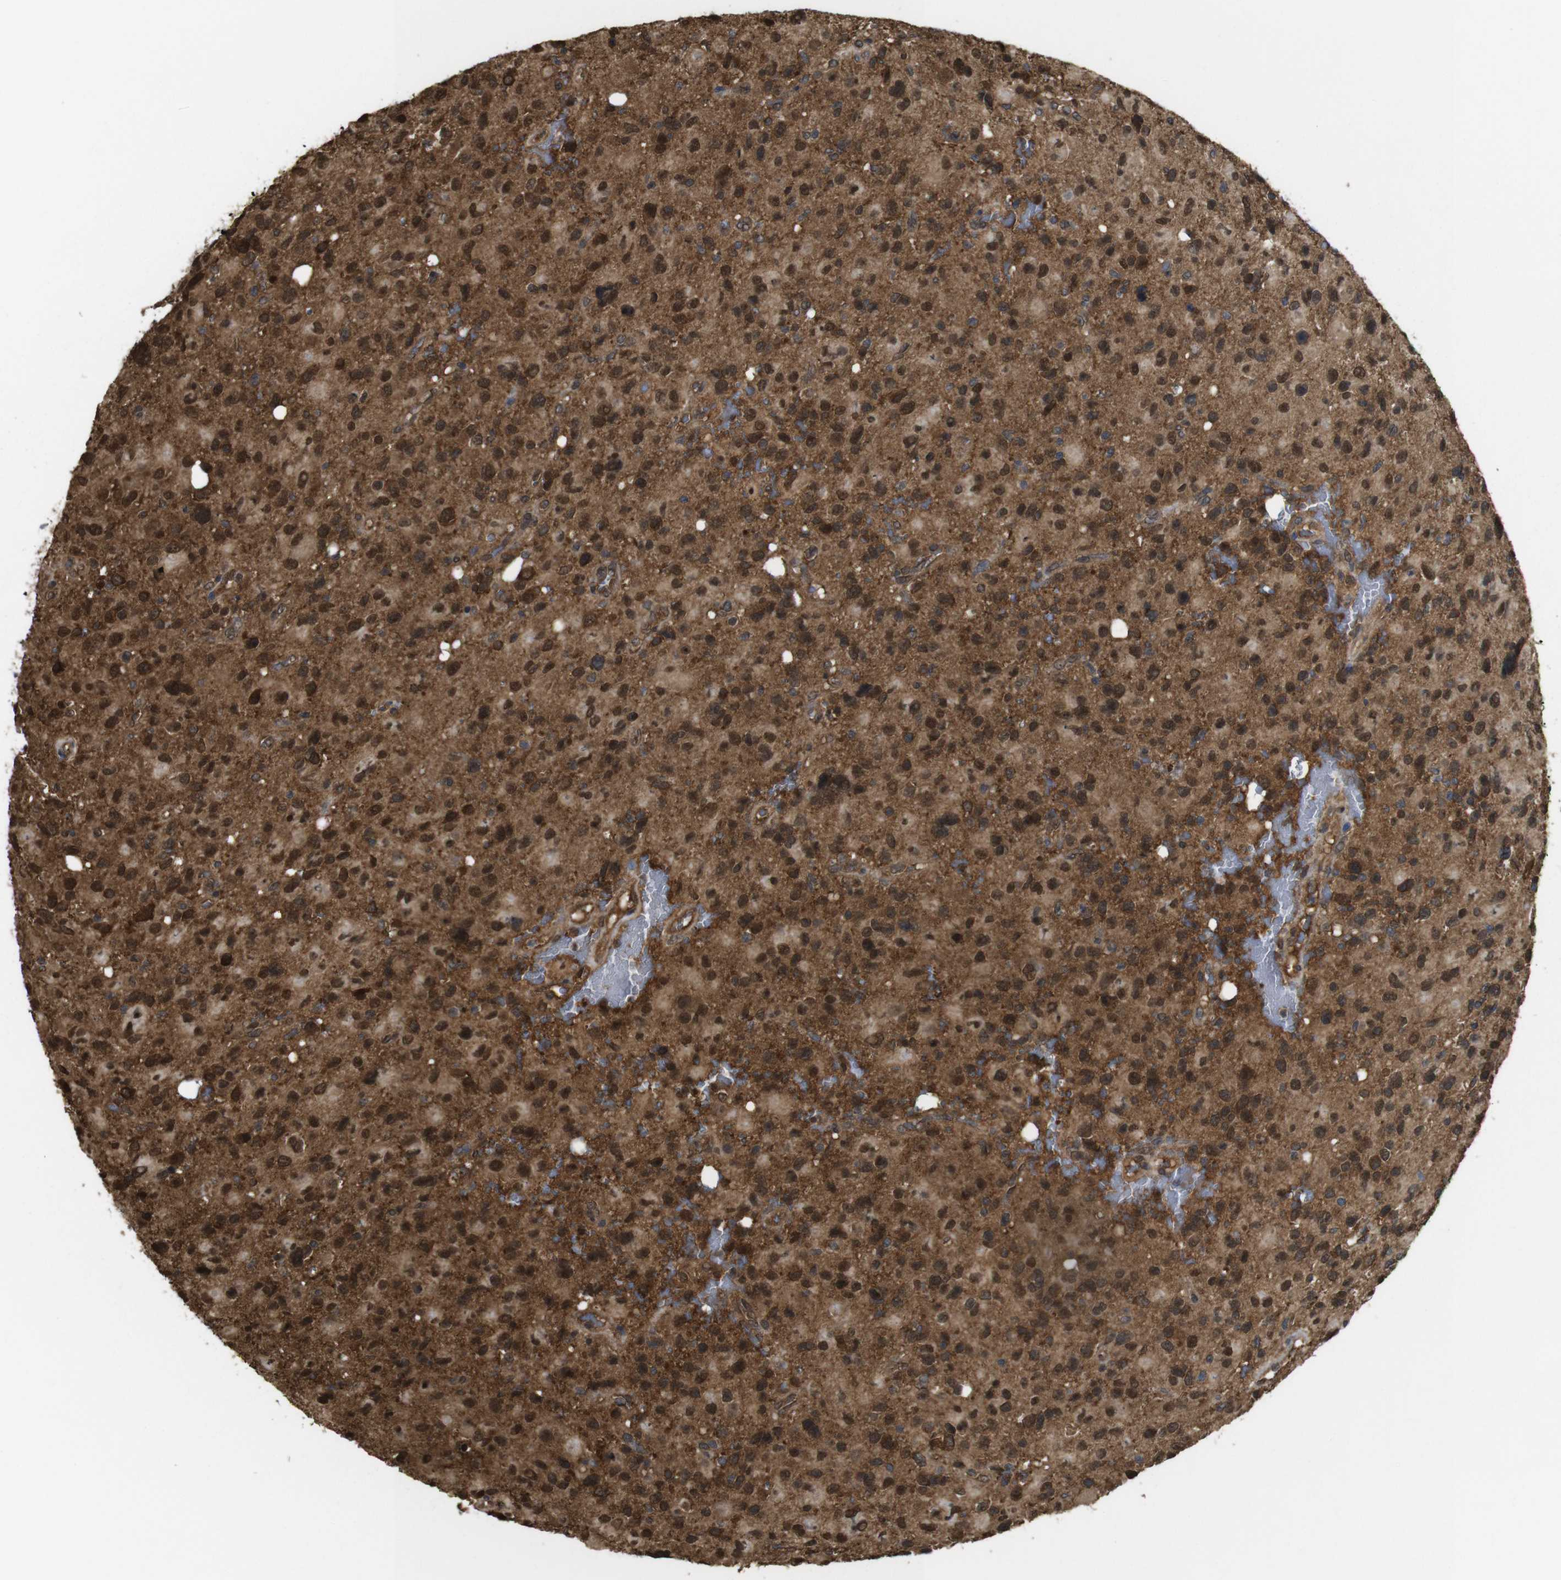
{"staining": {"intensity": "strong", "quantity": ">75%", "location": "cytoplasmic/membranous,nuclear"}, "tissue": "glioma", "cell_type": "Tumor cells", "image_type": "cancer", "snomed": [{"axis": "morphology", "description": "Glioma, malignant, High grade"}, {"axis": "topography", "description": "Brain"}], "caption": "The immunohistochemical stain labels strong cytoplasmic/membranous and nuclear positivity in tumor cells of high-grade glioma (malignant) tissue. (Stains: DAB in brown, nuclei in blue, Microscopy: brightfield microscopy at high magnification).", "gene": "YWHAG", "patient": {"sex": "male", "age": 48}}